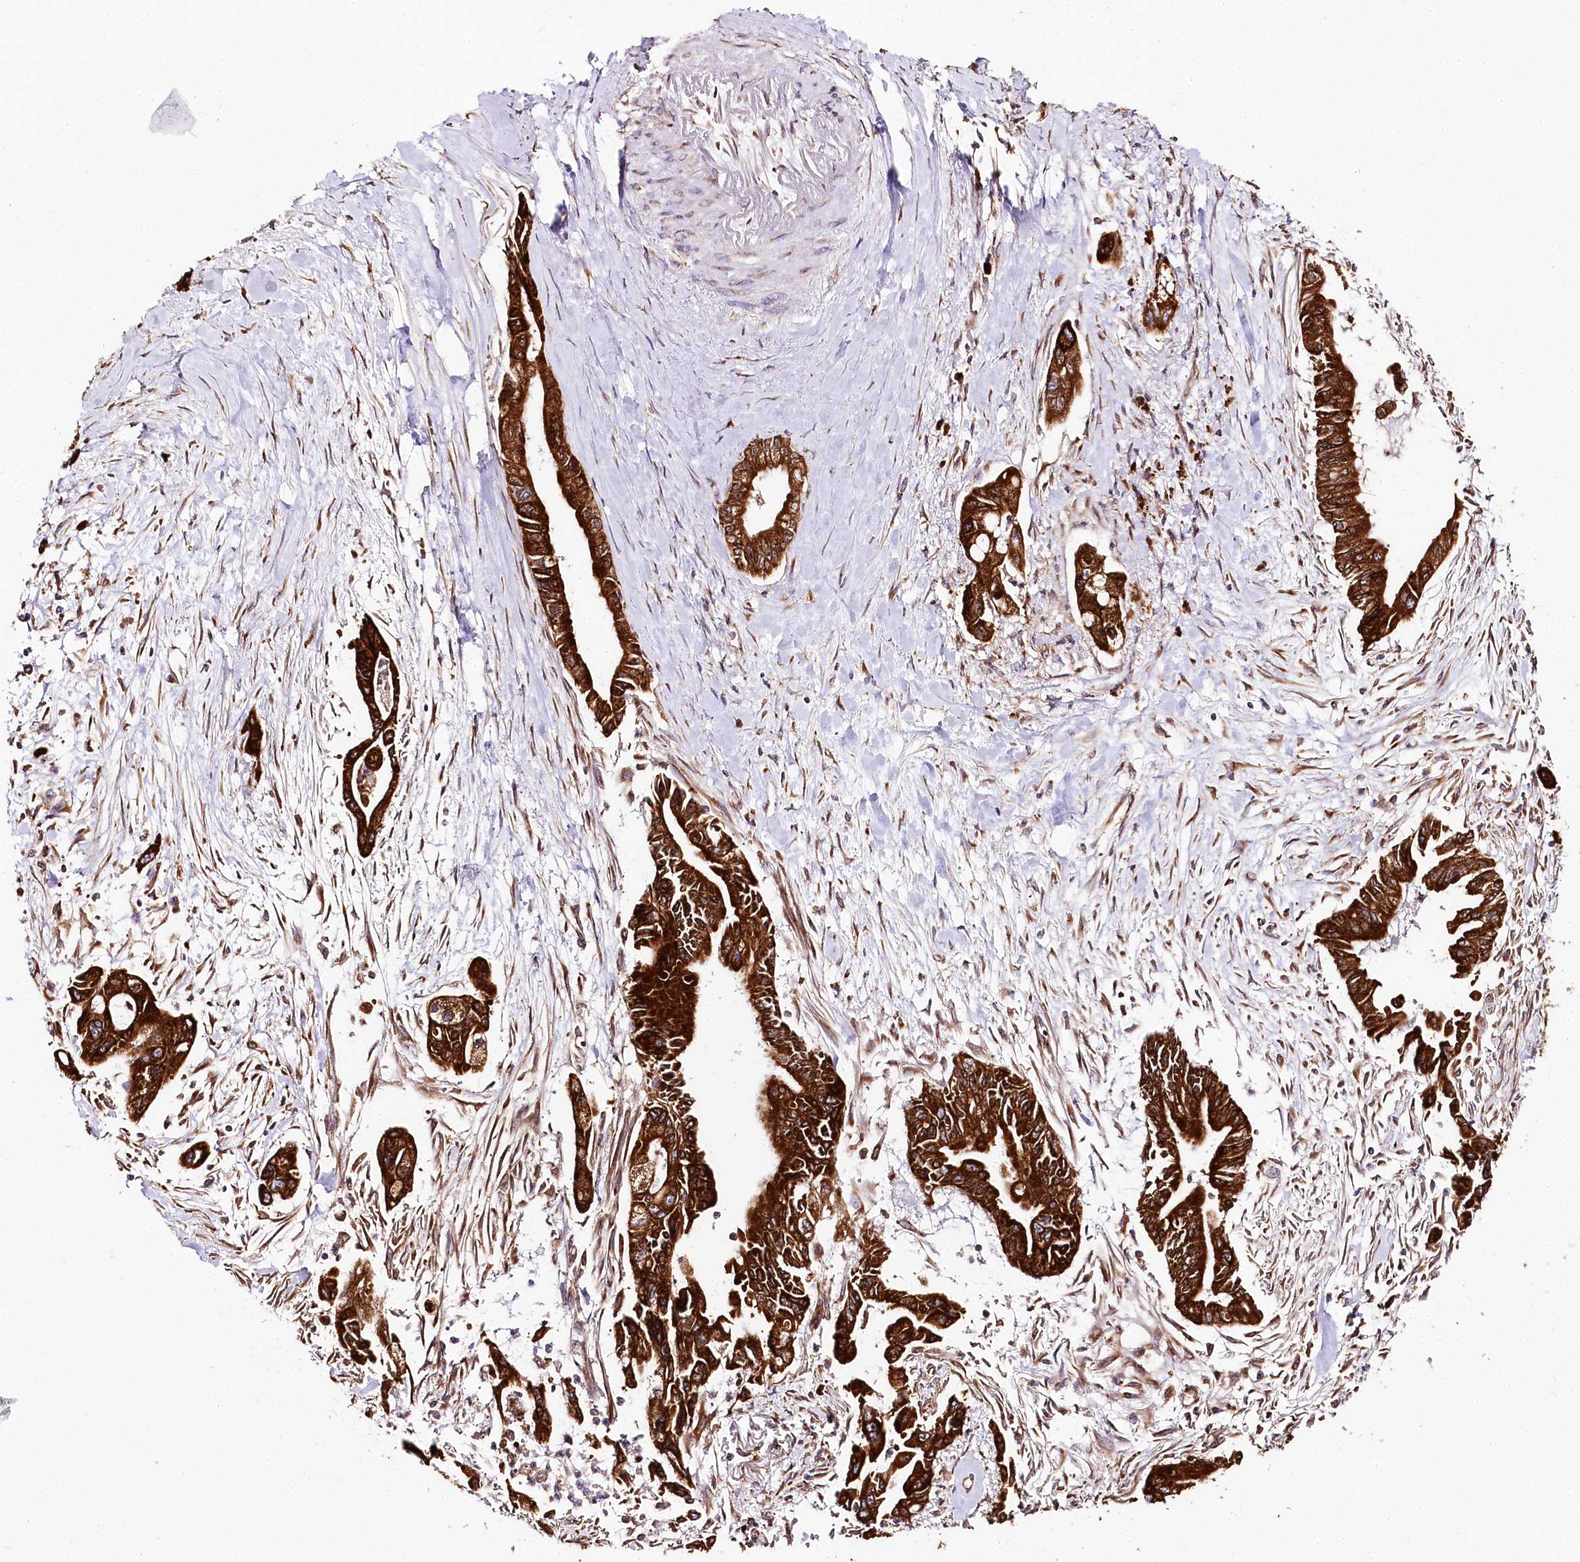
{"staining": {"intensity": "strong", "quantity": ">75%", "location": "cytoplasmic/membranous"}, "tissue": "pancreatic cancer", "cell_type": "Tumor cells", "image_type": "cancer", "snomed": [{"axis": "morphology", "description": "Adenocarcinoma, NOS"}, {"axis": "topography", "description": "Pancreas"}], "caption": "About >75% of tumor cells in human pancreatic cancer (adenocarcinoma) show strong cytoplasmic/membranous protein expression as visualized by brown immunohistochemical staining.", "gene": "CNPY2", "patient": {"sex": "male", "age": 70}}